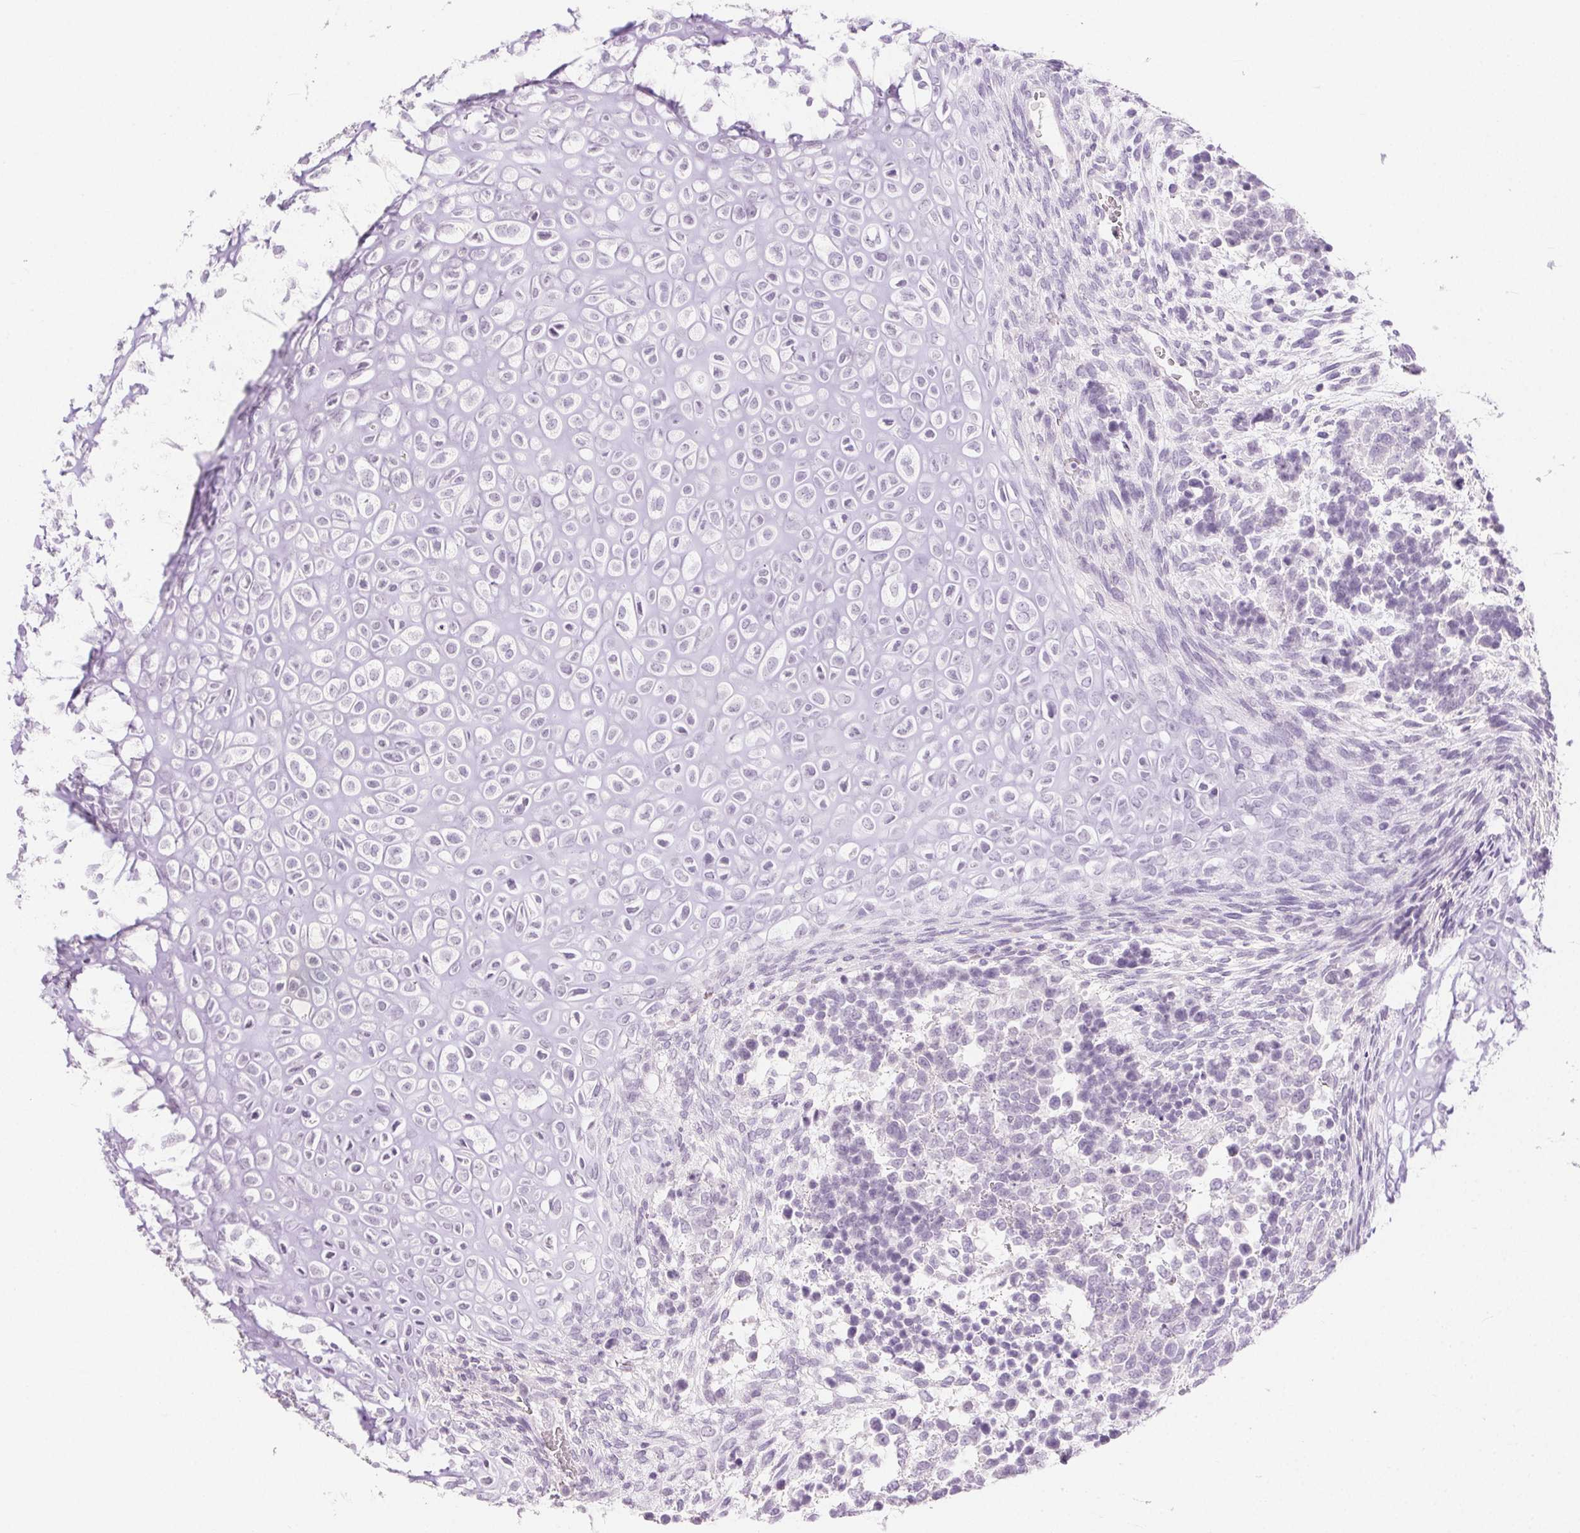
{"staining": {"intensity": "negative", "quantity": "none", "location": "none"}, "tissue": "testis cancer", "cell_type": "Tumor cells", "image_type": "cancer", "snomed": [{"axis": "morphology", "description": "Carcinoma, Embryonal, NOS"}, {"axis": "topography", "description": "Testis"}], "caption": "A photomicrograph of human testis embryonal carcinoma is negative for staining in tumor cells. The staining is performed using DAB (3,3'-diaminobenzidine) brown chromogen with nuclei counter-stained in using hematoxylin.", "gene": "PI3", "patient": {"sex": "male", "age": 23}}